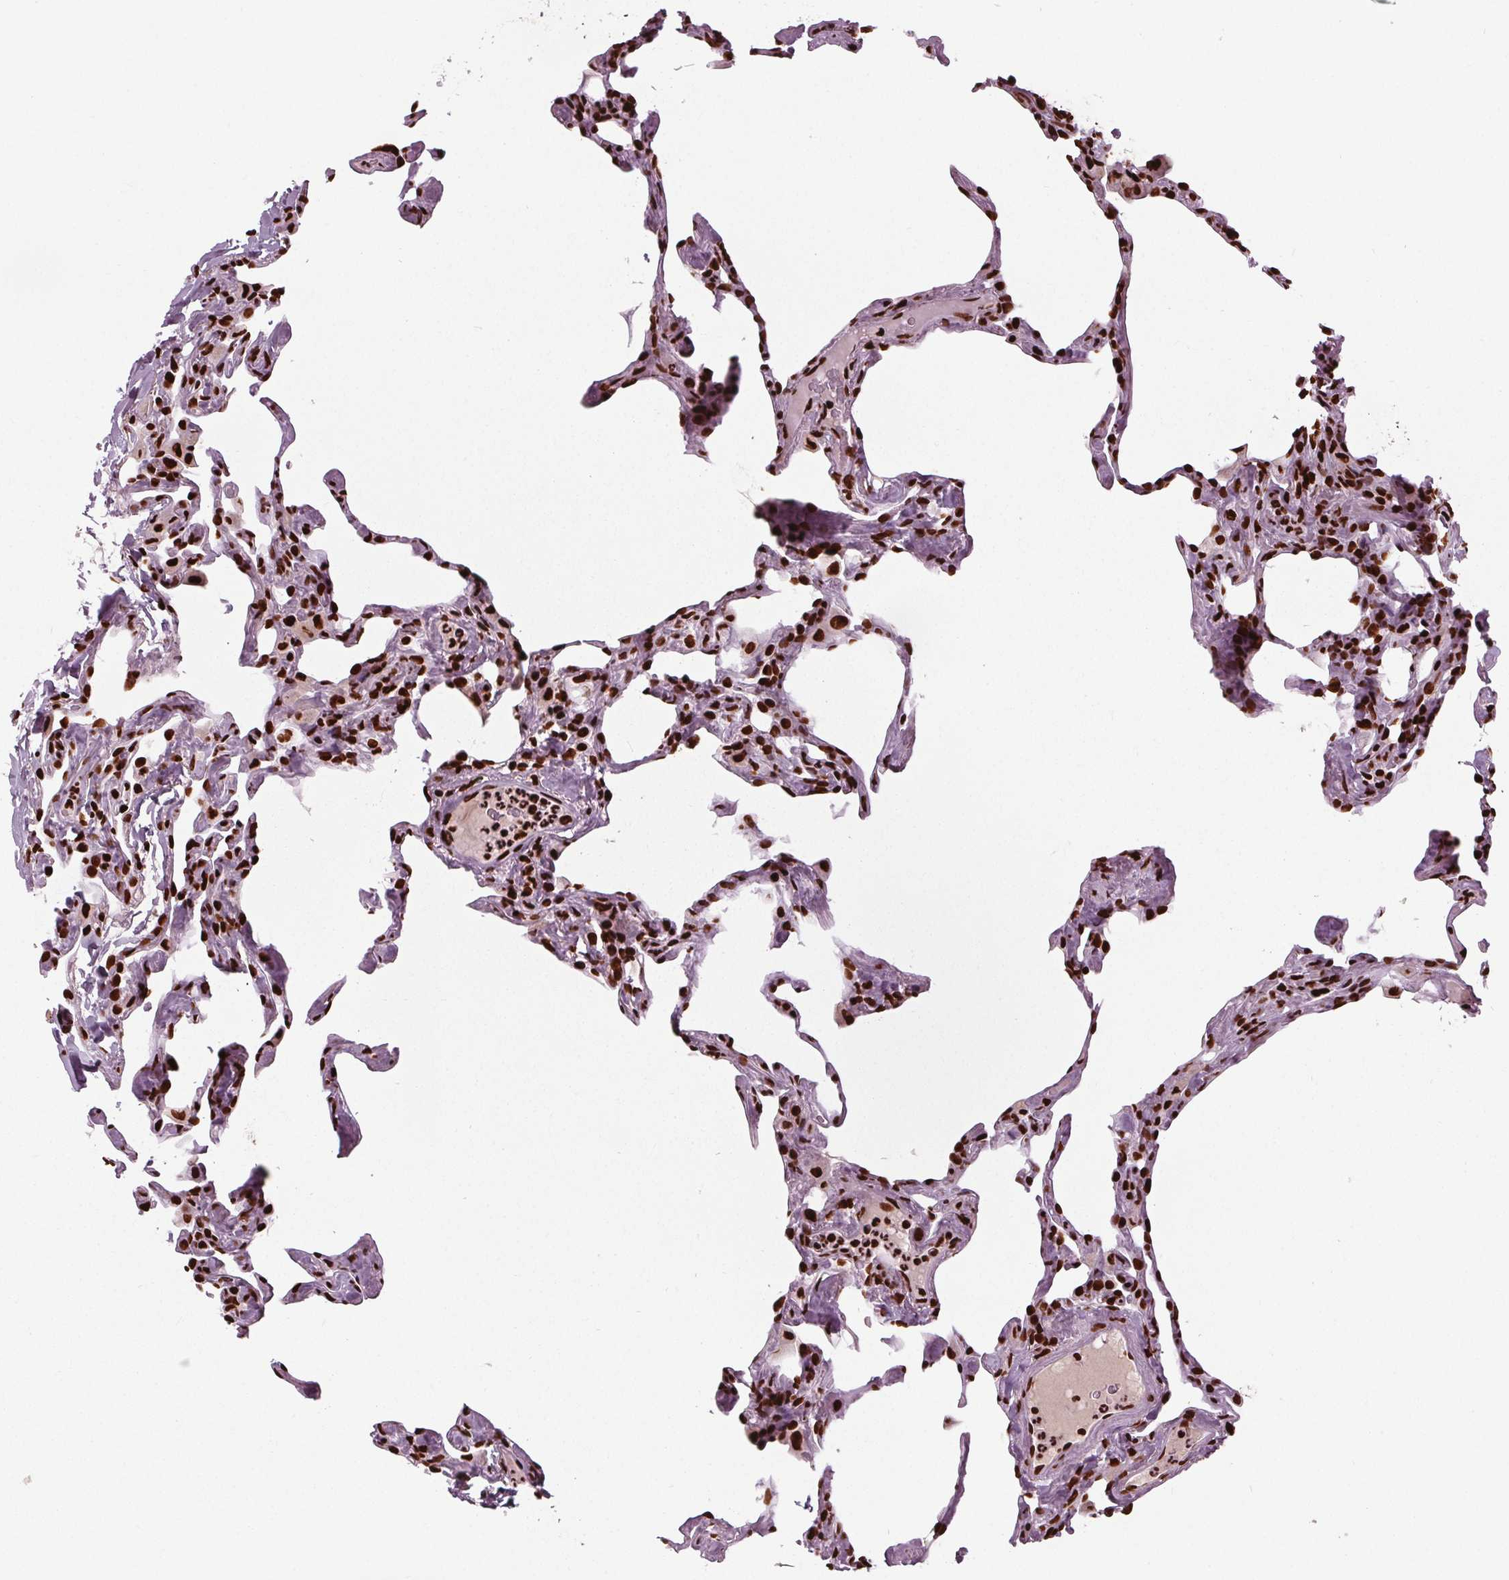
{"staining": {"intensity": "strong", "quantity": ">75%", "location": "nuclear"}, "tissue": "lung", "cell_type": "Alveolar cells", "image_type": "normal", "snomed": [{"axis": "morphology", "description": "Normal tissue, NOS"}, {"axis": "topography", "description": "Lung"}], "caption": "The micrograph shows a brown stain indicating the presence of a protein in the nuclear of alveolar cells in lung. The staining was performed using DAB to visualize the protein expression in brown, while the nuclei were stained in blue with hematoxylin (Magnification: 20x).", "gene": "BRD4", "patient": {"sex": "male", "age": 65}}